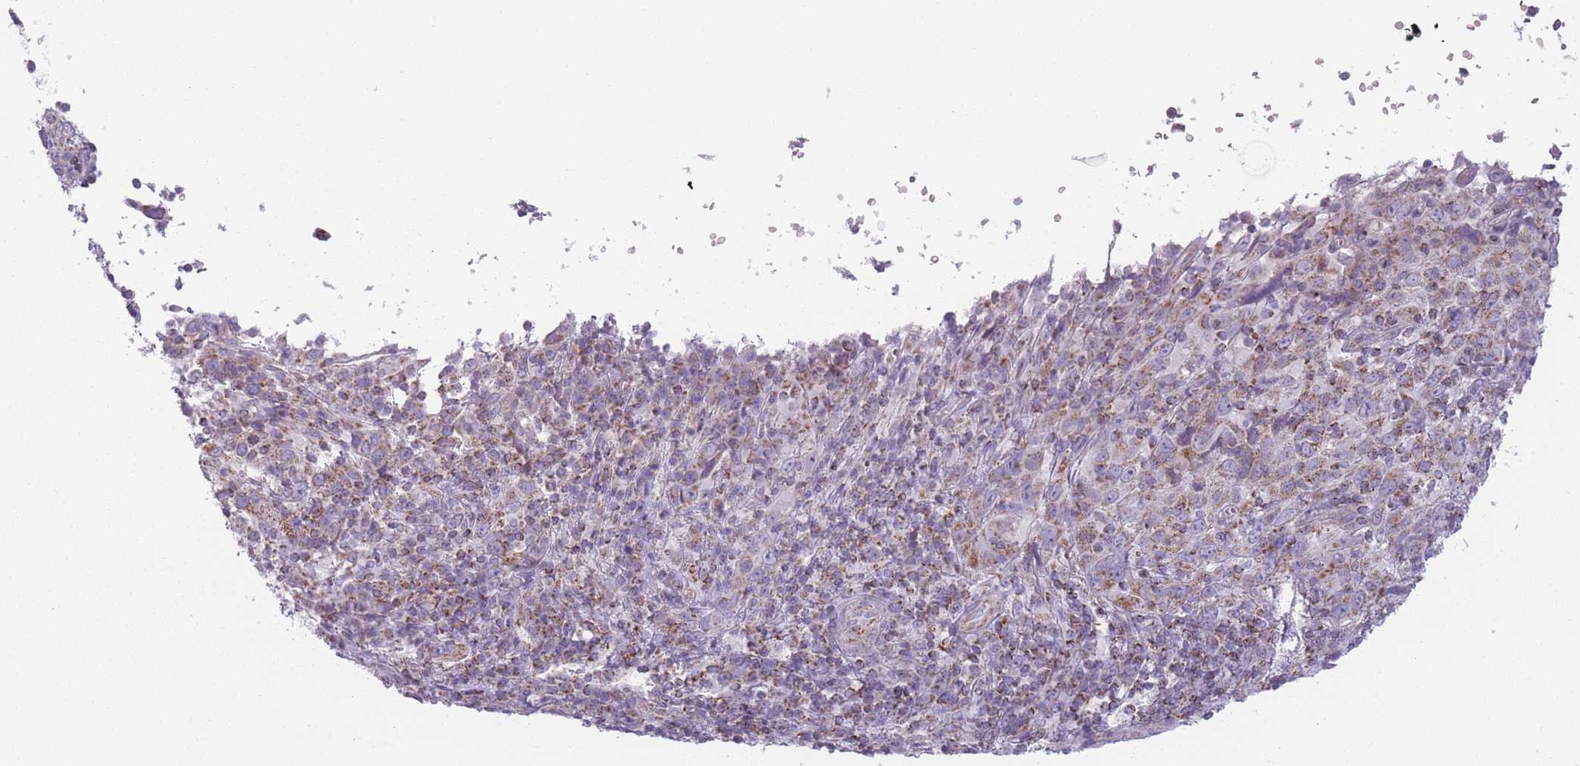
{"staining": {"intensity": "weak", "quantity": ">75%", "location": "cytoplasmic/membranous"}, "tissue": "cervical cancer", "cell_type": "Tumor cells", "image_type": "cancer", "snomed": [{"axis": "morphology", "description": "Squamous cell carcinoma, NOS"}, {"axis": "topography", "description": "Cervix"}], "caption": "This micrograph reveals immunohistochemistry (IHC) staining of human cervical squamous cell carcinoma, with low weak cytoplasmic/membranous staining in about >75% of tumor cells.", "gene": "DCHS1", "patient": {"sex": "female", "age": 46}}